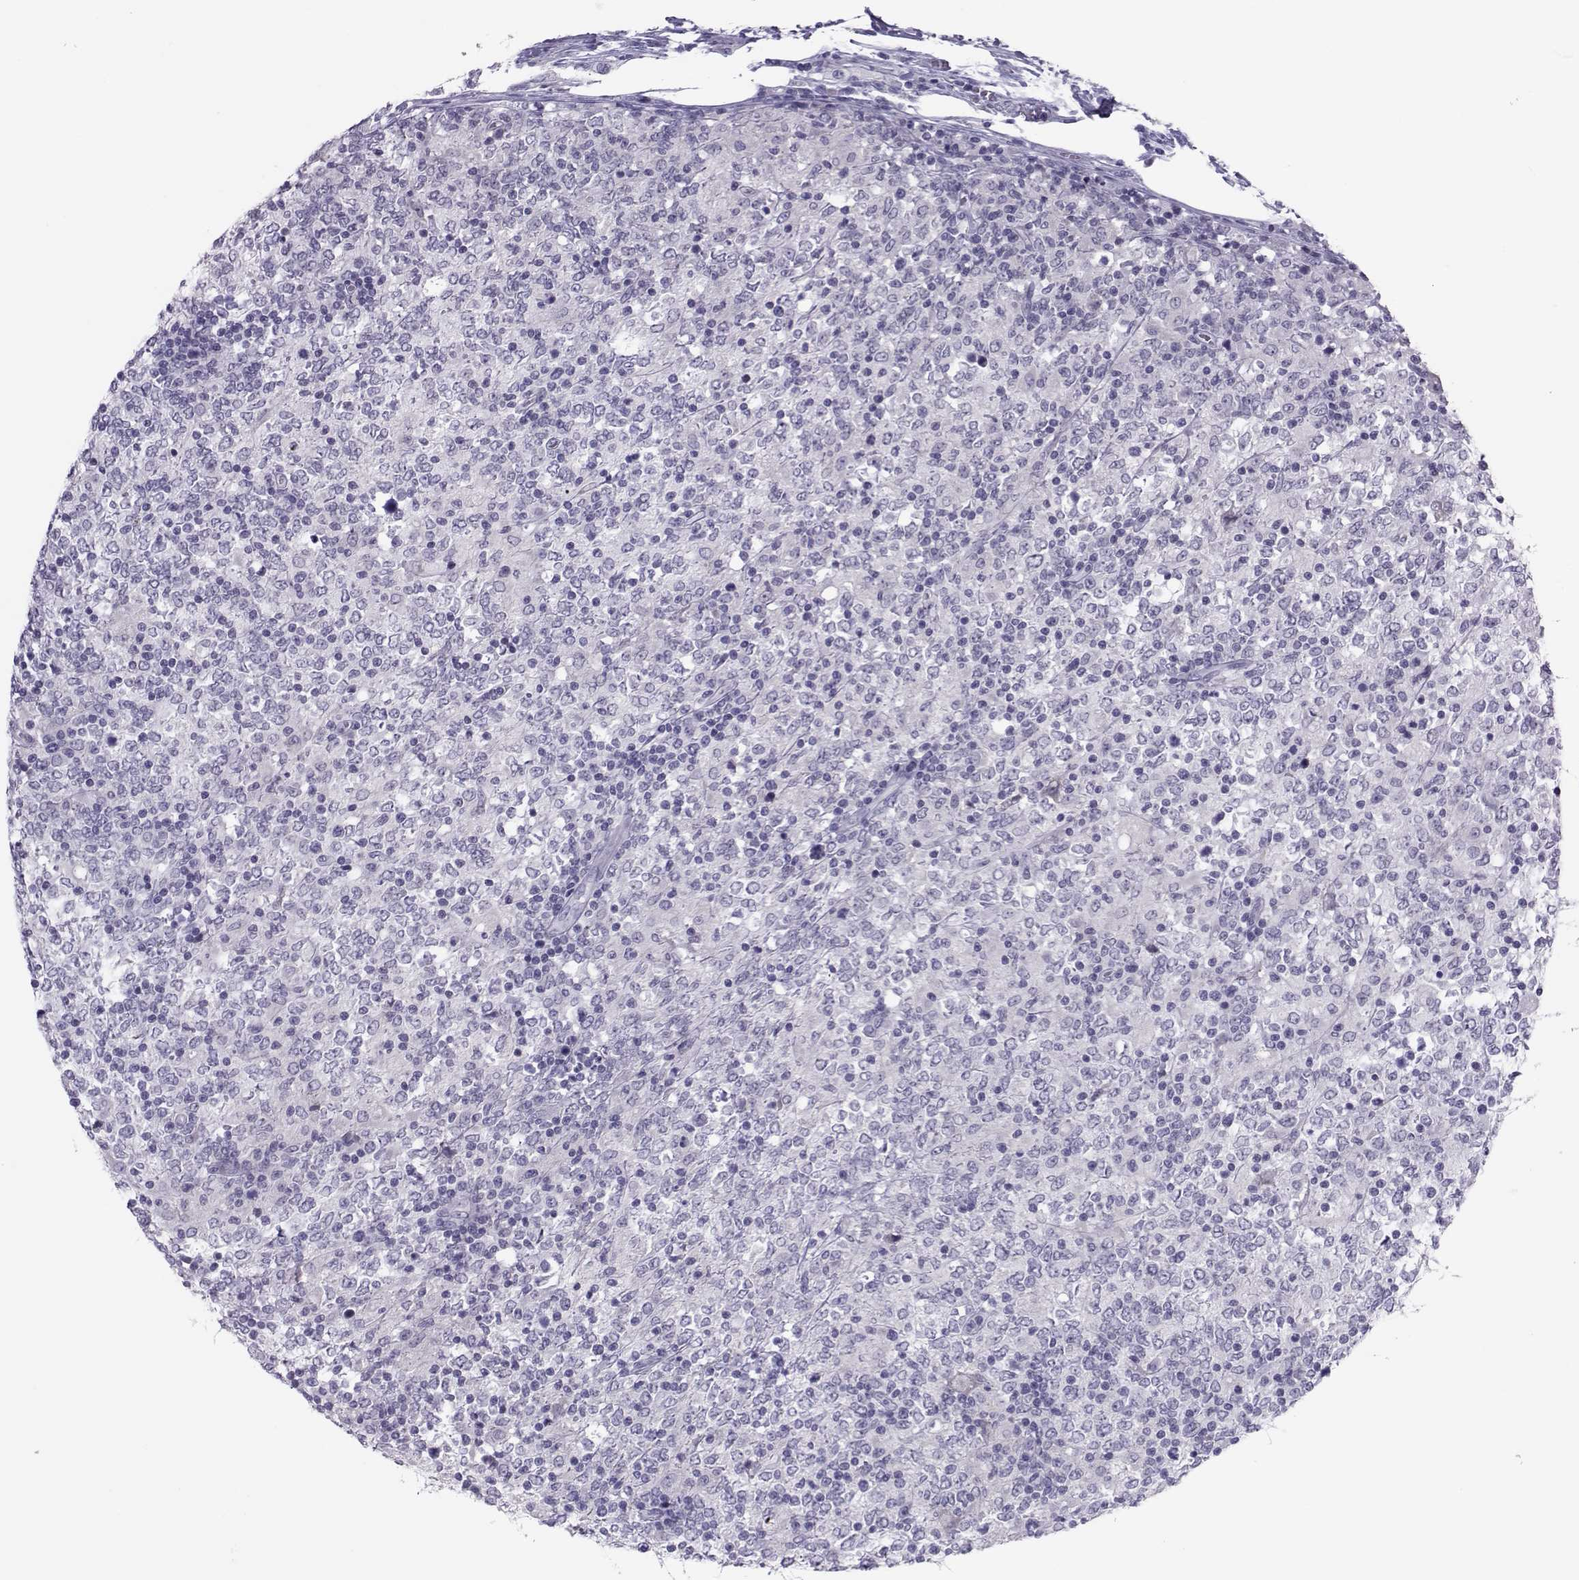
{"staining": {"intensity": "negative", "quantity": "none", "location": "none"}, "tissue": "lymphoma", "cell_type": "Tumor cells", "image_type": "cancer", "snomed": [{"axis": "morphology", "description": "Malignant lymphoma, non-Hodgkin's type, High grade"}, {"axis": "topography", "description": "Lymph node"}], "caption": "Immunohistochemistry of malignant lymphoma, non-Hodgkin's type (high-grade) shows no staining in tumor cells.", "gene": "TRPM7", "patient": {"sex": "female", "age": 84}}